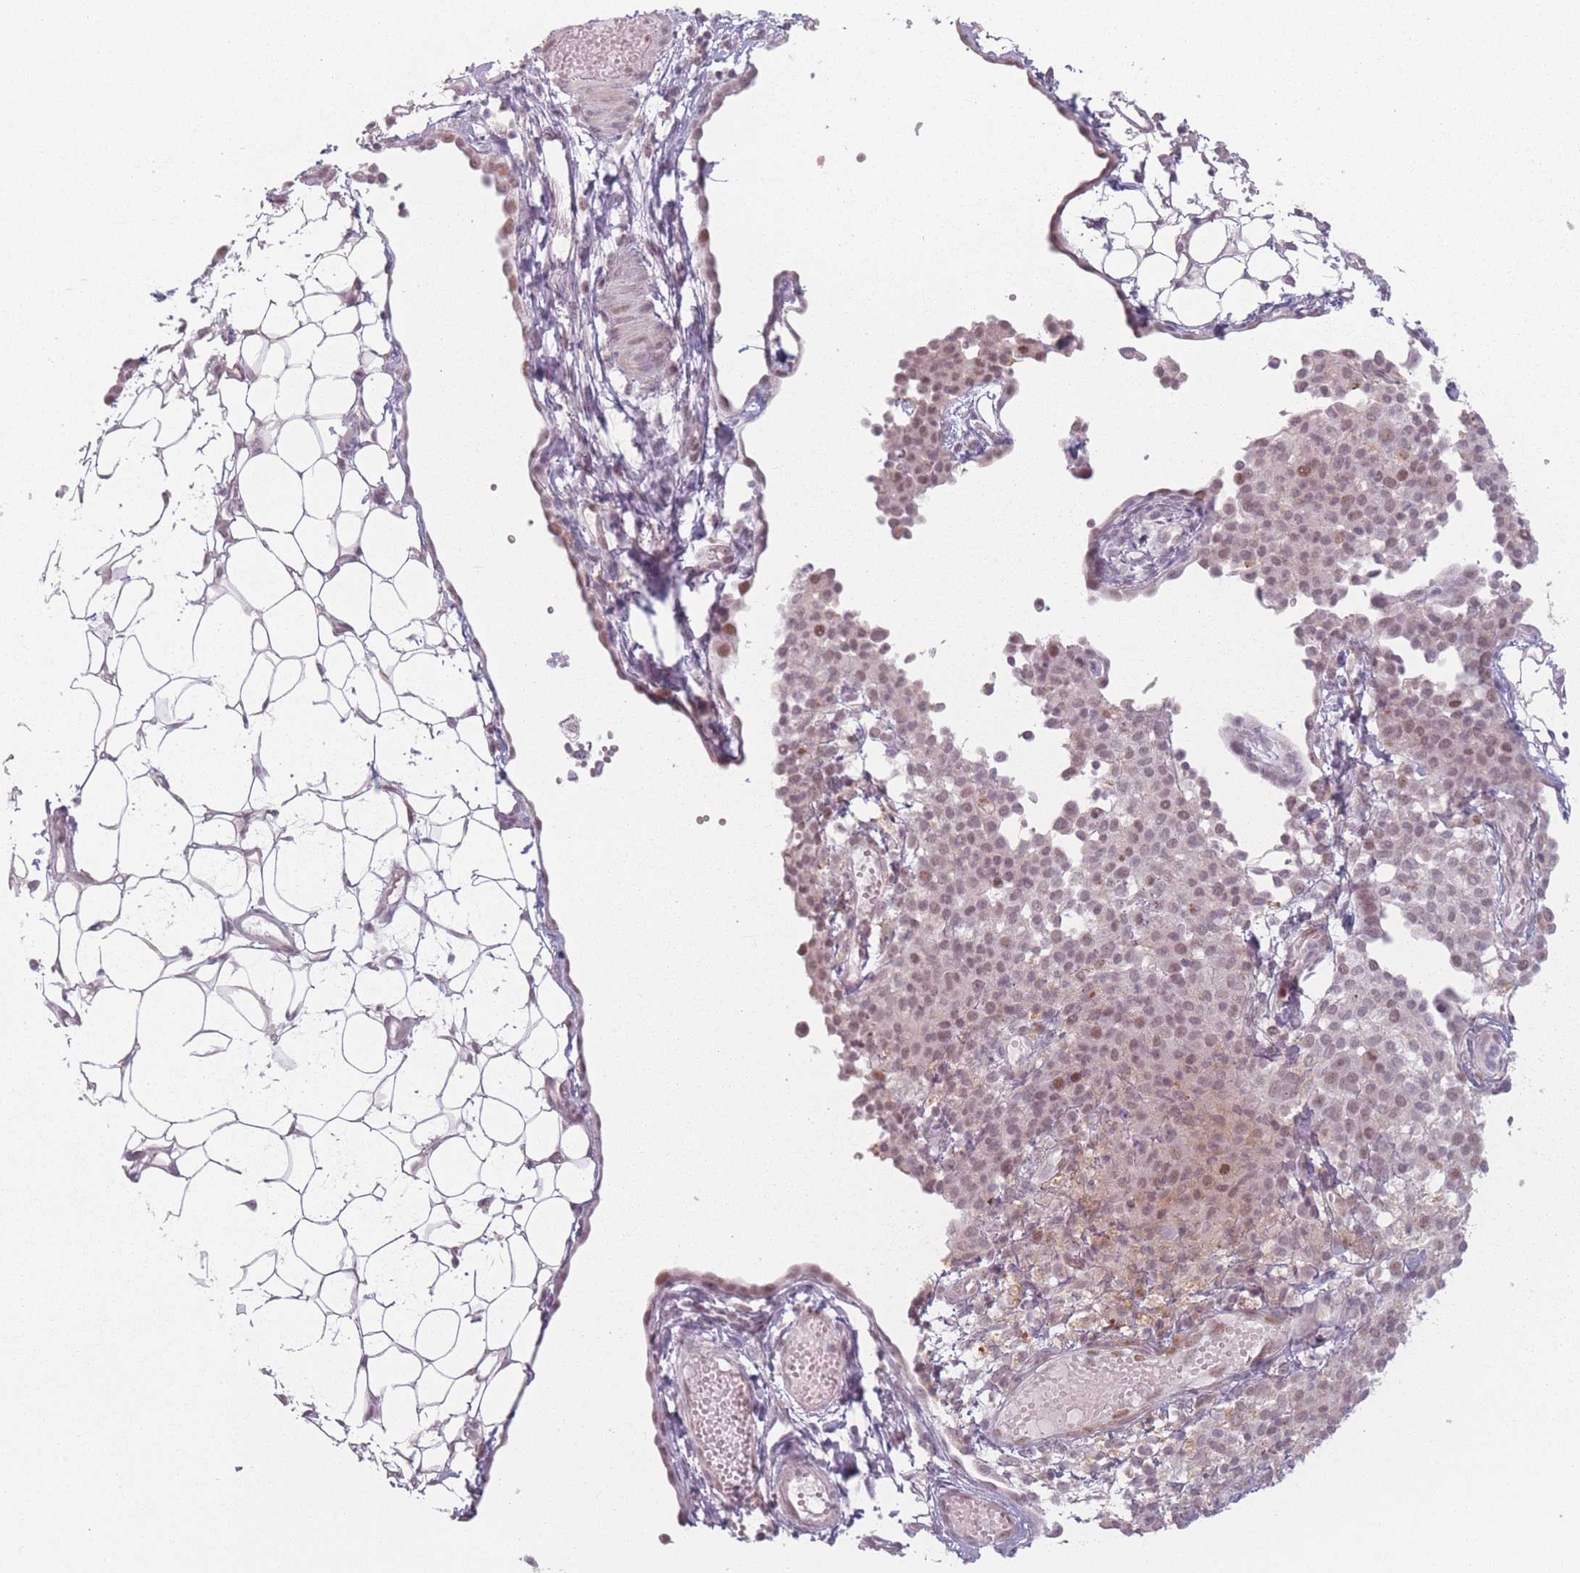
{"staining": {"intensity": "moderate", "quantity": "25%-75%", "location": "nuclear"}, "tissue": "ovarian cancer", "cell_type": "Tumor cells", "image_type": "cancer", "snomed": [{"axis": "morphology", "description": "Carcinoma, endometroid"}, {"axis": "topography", "description": "Ovary"}], "caption": "Immunohistochemistry (IHC) micrograph of human ovarian endometroid carcinoma stained for a protein (brown), which exhibits medium levels of moderate nuclear staining in about 25%-75% of tumor cells.", "gene": "OR10C1", "patient": {"sex": "female", "age": 42}}